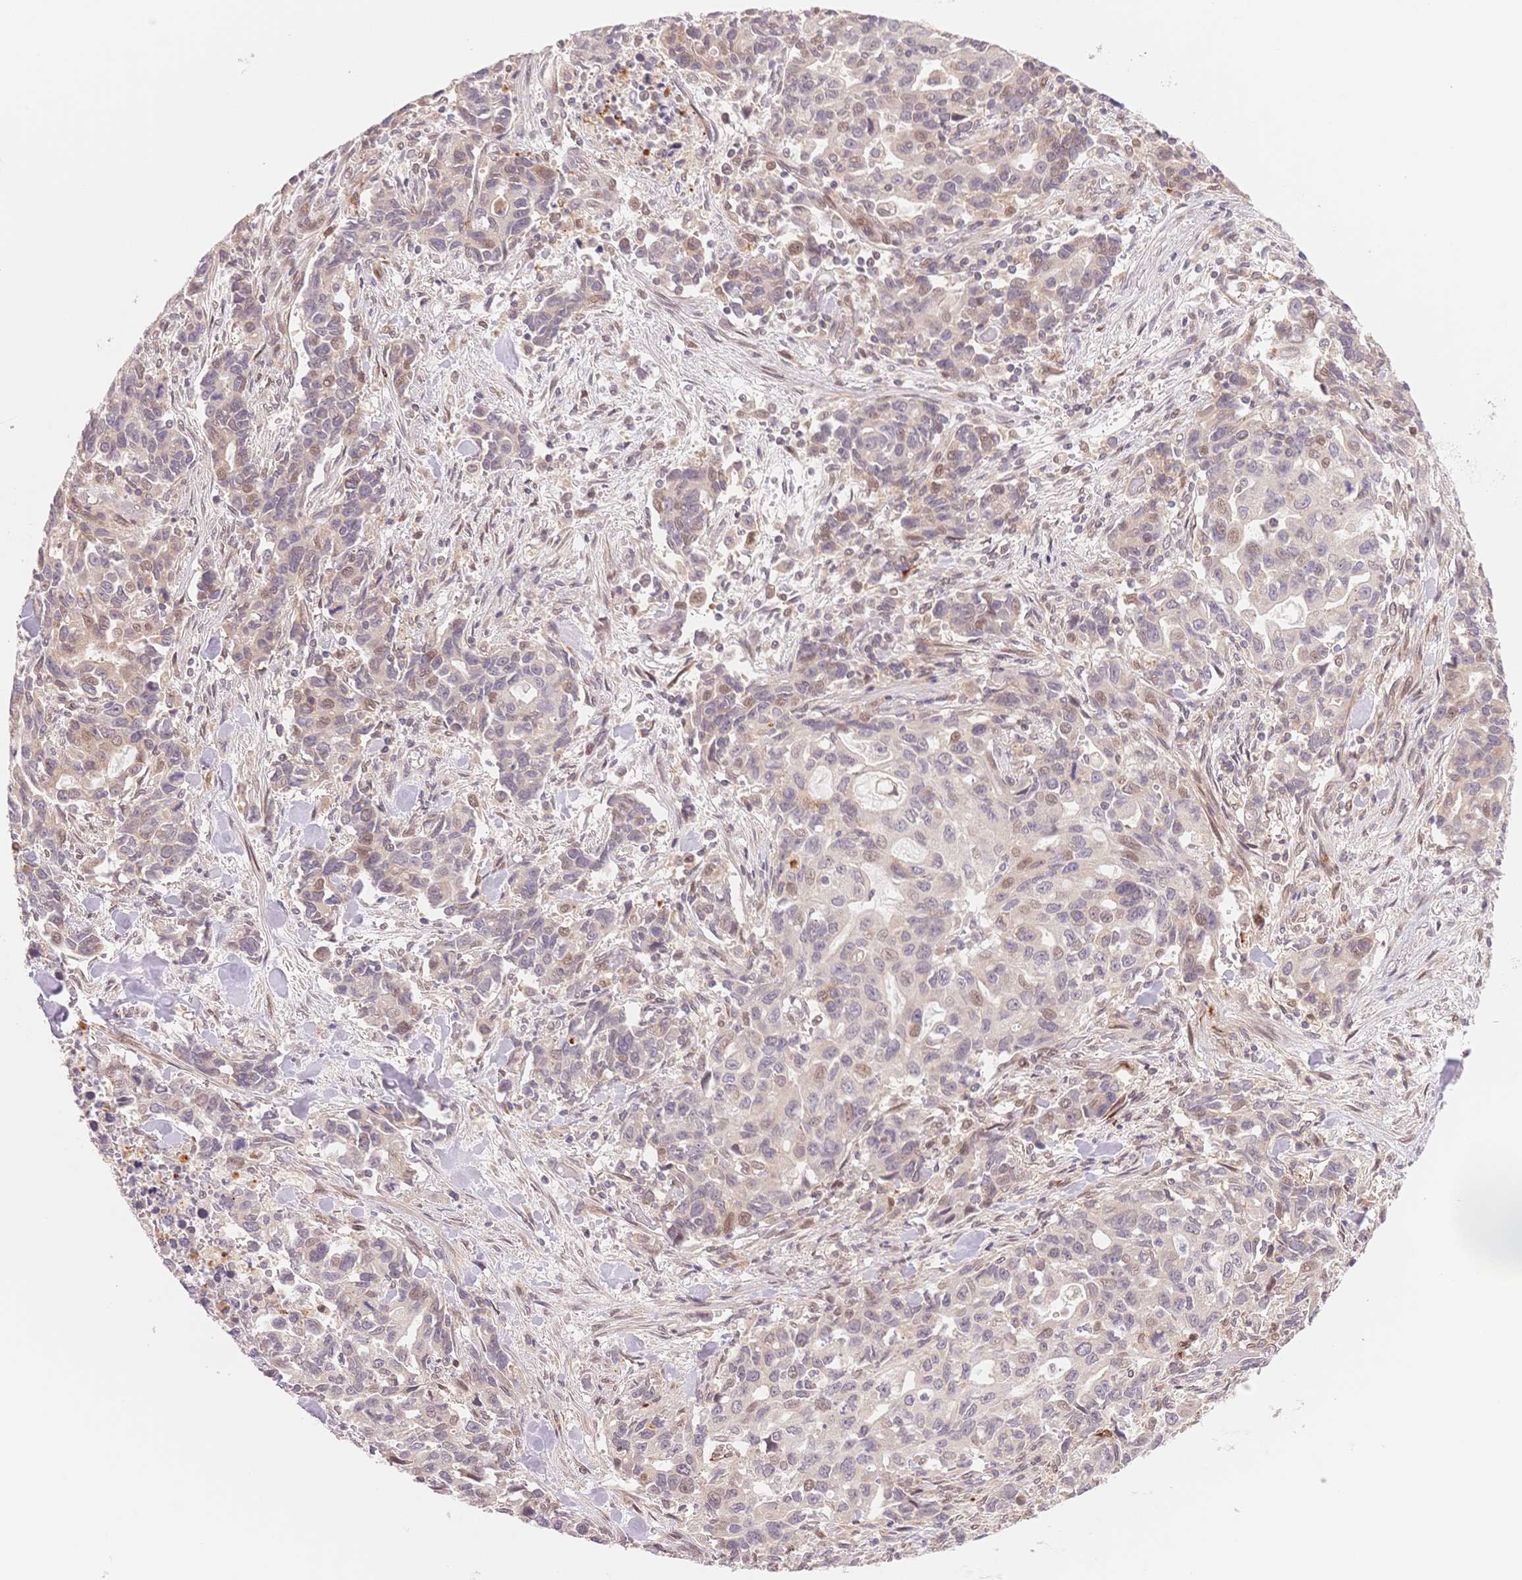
{"staining": {"intensity": "weak", "quantity": "<25%", "location": "cytoplasmic/membranous"}, "tissue": "stomach cancer", "cell_type": "Tumor cells", "image_type": "cancer", "snomed": [{"axis": "morphology", "description": "Adenocarcinoma, NOS"}, {"axis": "topography", "description": "Stomach, upper"}], "caption": "Immunohistochemistry (IHC) of human adenocarcinoma (stomach) shows no staining in tumor cells.", "gene": "STK39", "patient": {"sex": "male", "age": 85}}